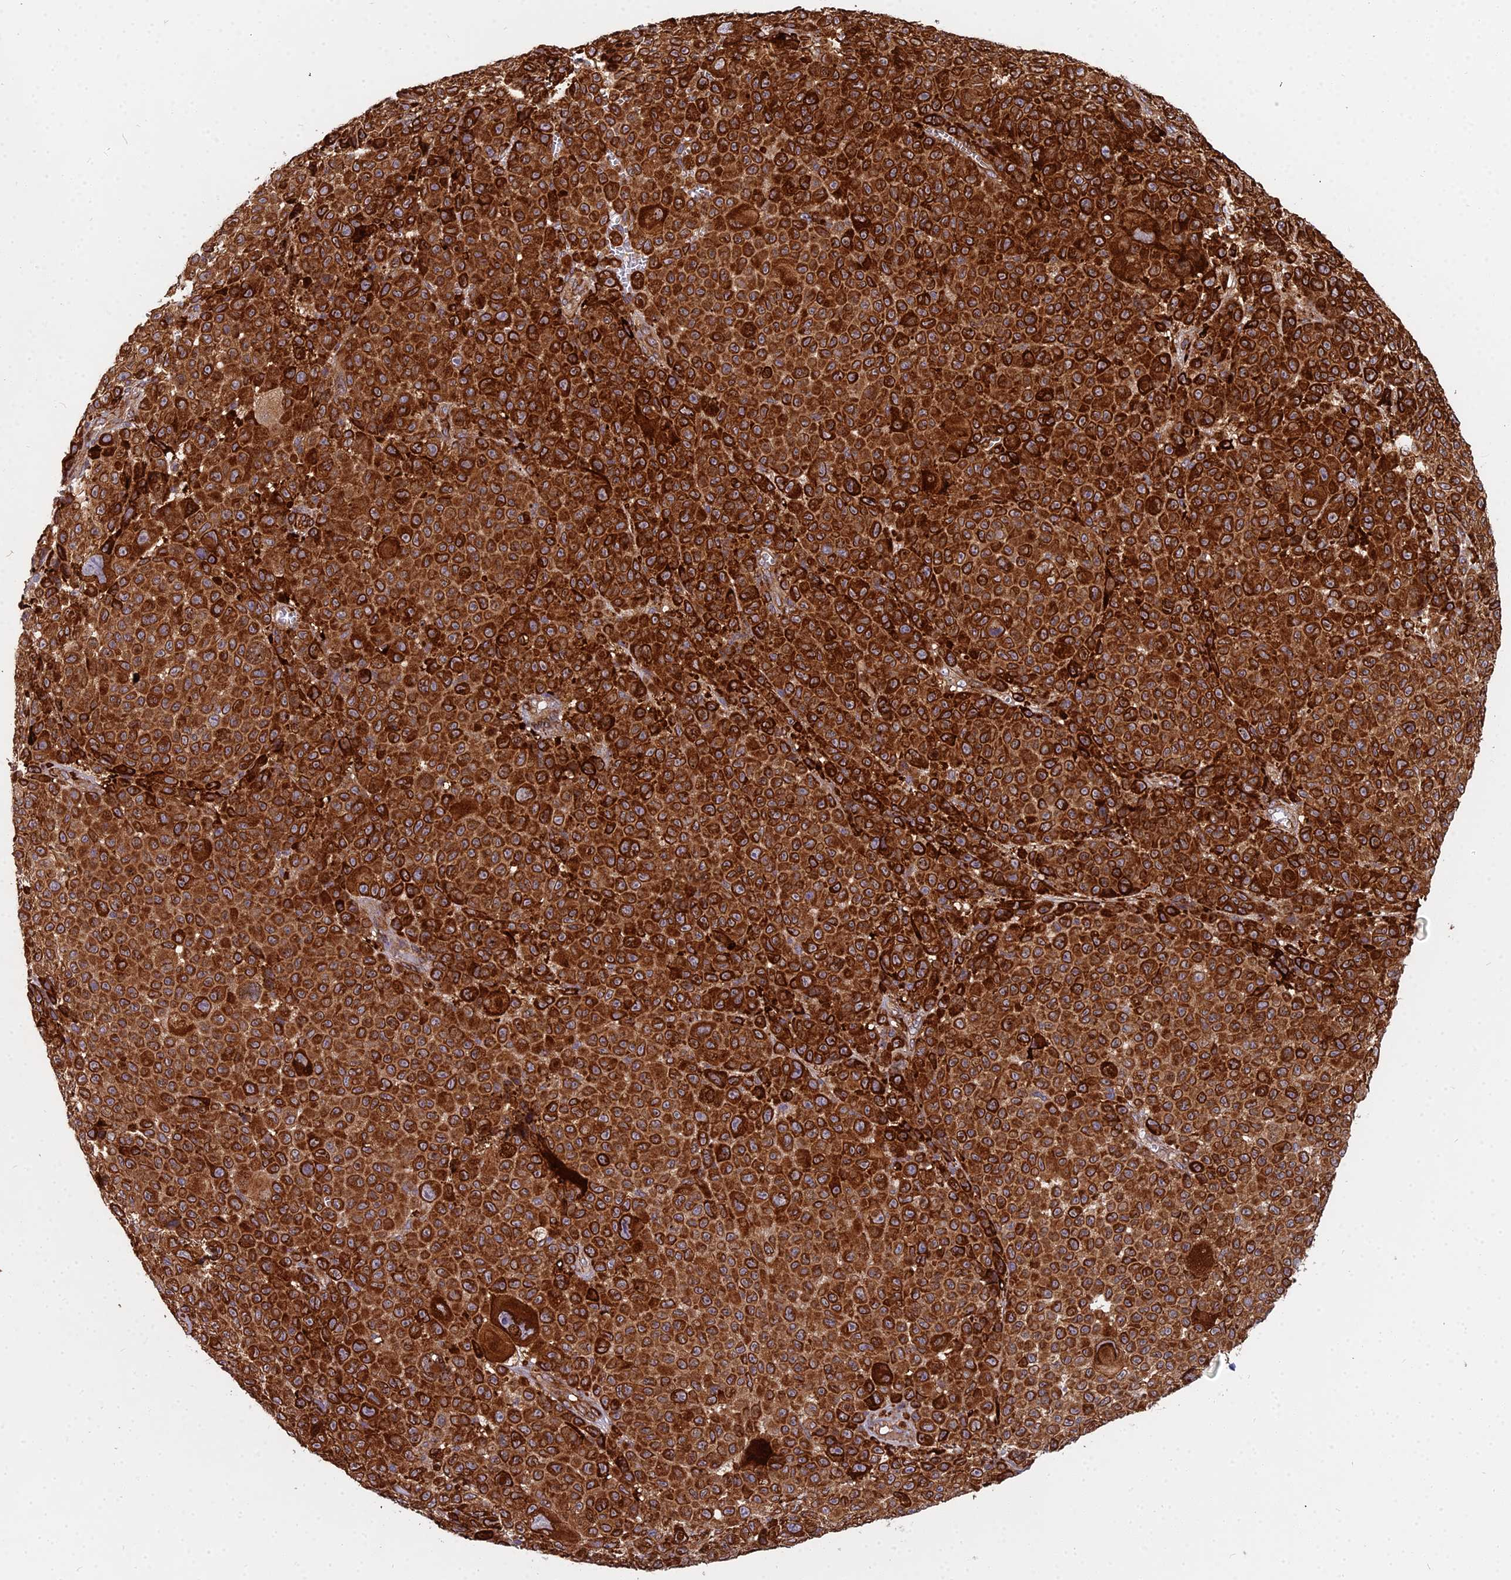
{"staining": {"intensity": "strong", "quantity": ">75%", "location": "cytoplasmic/membranous"}, "tissue": "melanoma", "cell_type": "Tumor cells", "image_type": "cancer", "snomed": [{"axis": "morphology", "description": "Malignant melanoma, NOS"}, {"axis": "topography", "description": "Skin"}], "caption": "This histopathology image shows melanoma stained with immunohistochemistry (IHC) to label a protein in brown. The cytoplasmic/membranous of tumor cells show strong positivity for the protein. Nuclei are counter-stained blue.", "gene": "NDUFAF7", "patient": {"sex": "female", "age": 94}}